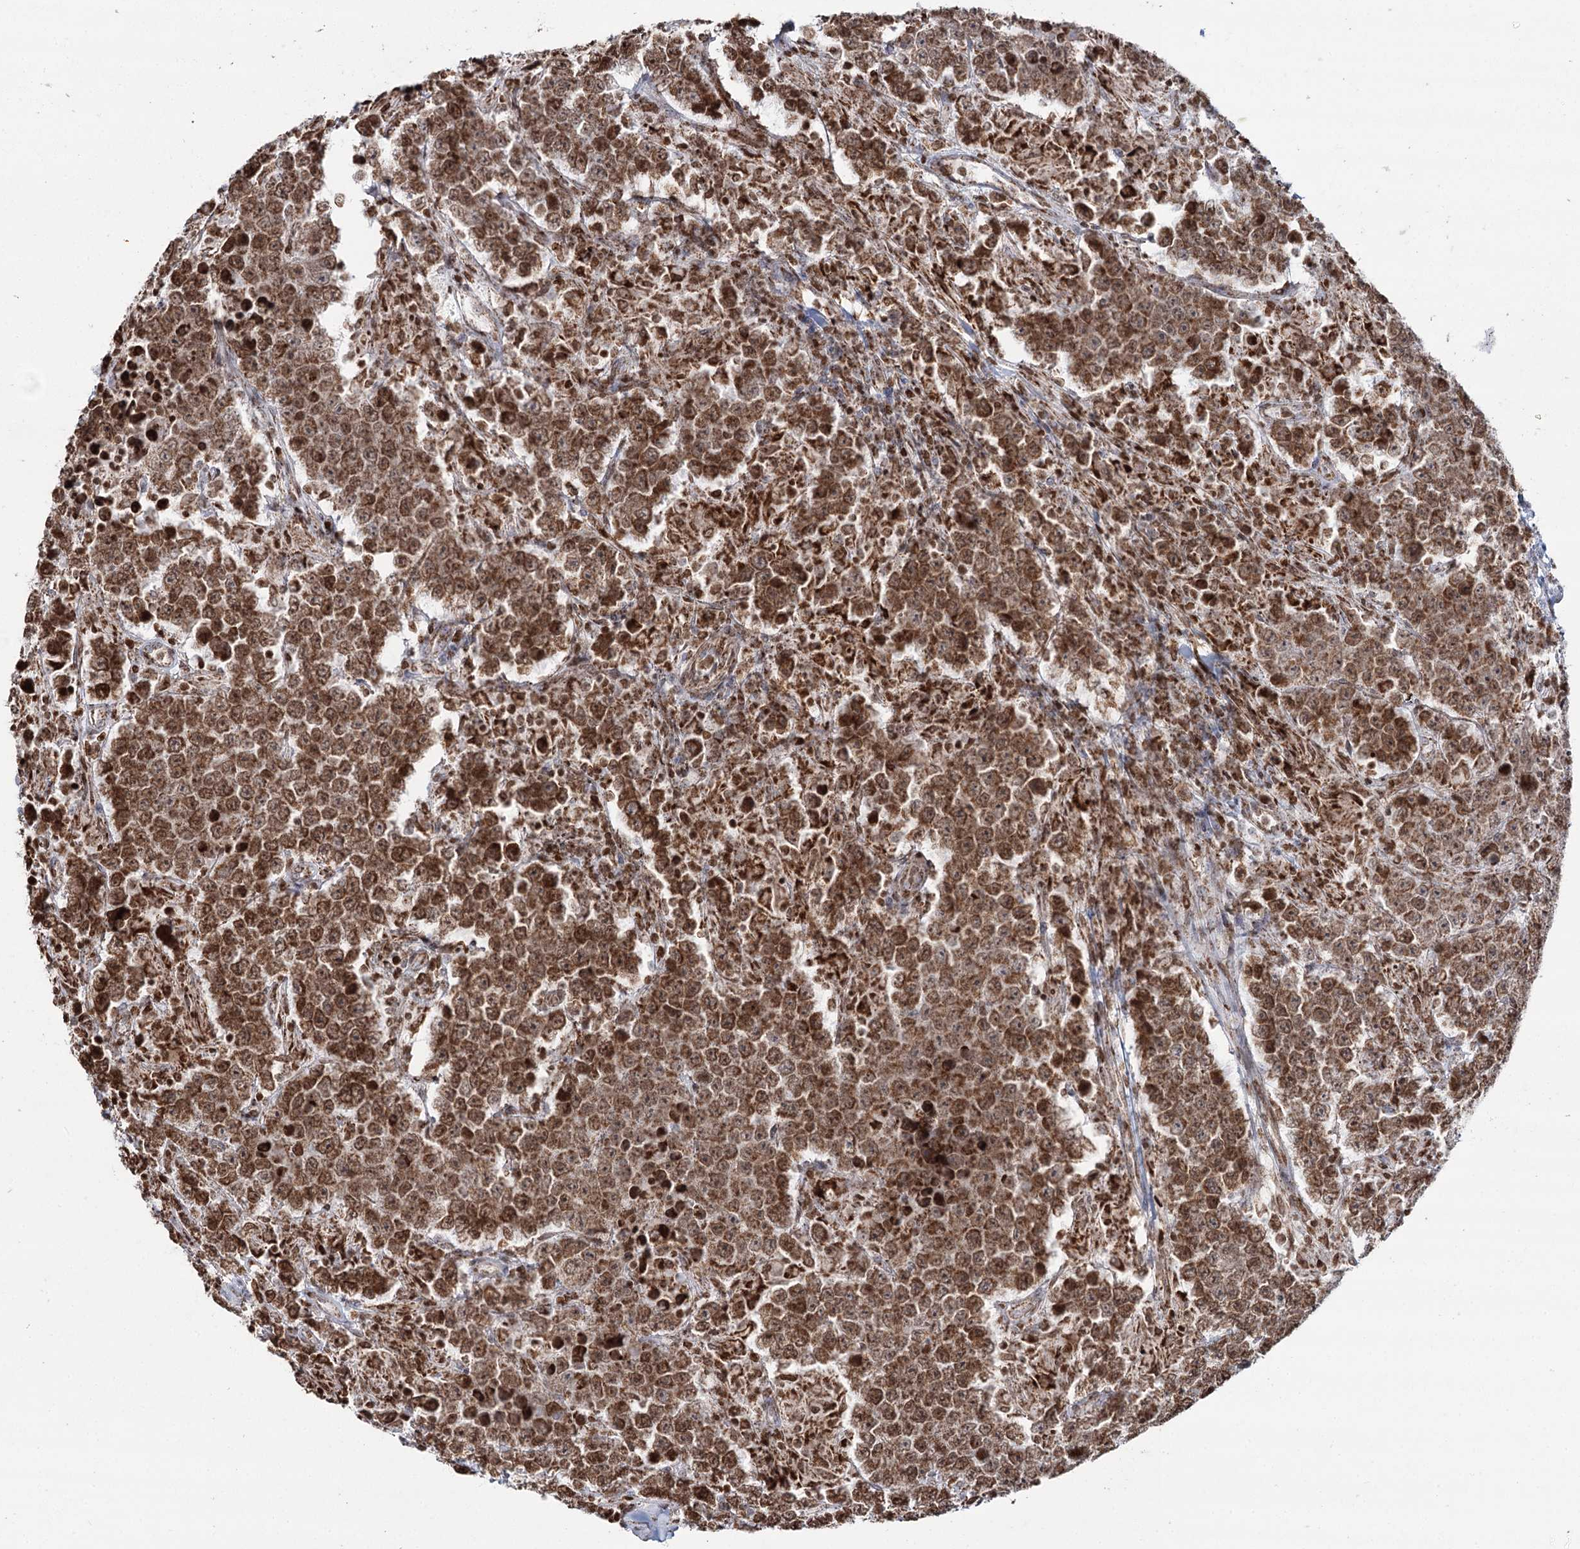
{"staining": {"intensity": "moderate", "quantity": ">75%", "location": "cytoplasmic/membranous,nuclear"}, "tissue": "testis cancer", "cell_type": "Tumor cells", "image_type": "cancer", "snomed": [{"axis": "morphology", "description": "Normal tissue, NOS"}, {"axis": "morphology", "description": "Urothelial carcinoma, High grade"}, {"axis": "morphology", "description": "Seminoma, NOS"}, {"axis": "morphology", "description": "Carcinoma, Embryonal, NOS"}, {"axis": "topography", "description": "Urinary bladder"}, {"axis": "topography", "description": "Testis"}], "caption": "Embryonal carcinoma (testis) was stained to show a protein in brown. There is medium levels of moderate cytoplasmic/membranous and nuclear staining in about >75% of tumor cells. The staining is performed using DAB (3,3'-diaminobenzidine) brown chromogen to label protein expression. The nuclei are counter-stained blue using hematoxylin.", "gene": "PDHX", "patient": {"sex": "male", "age": 41}}